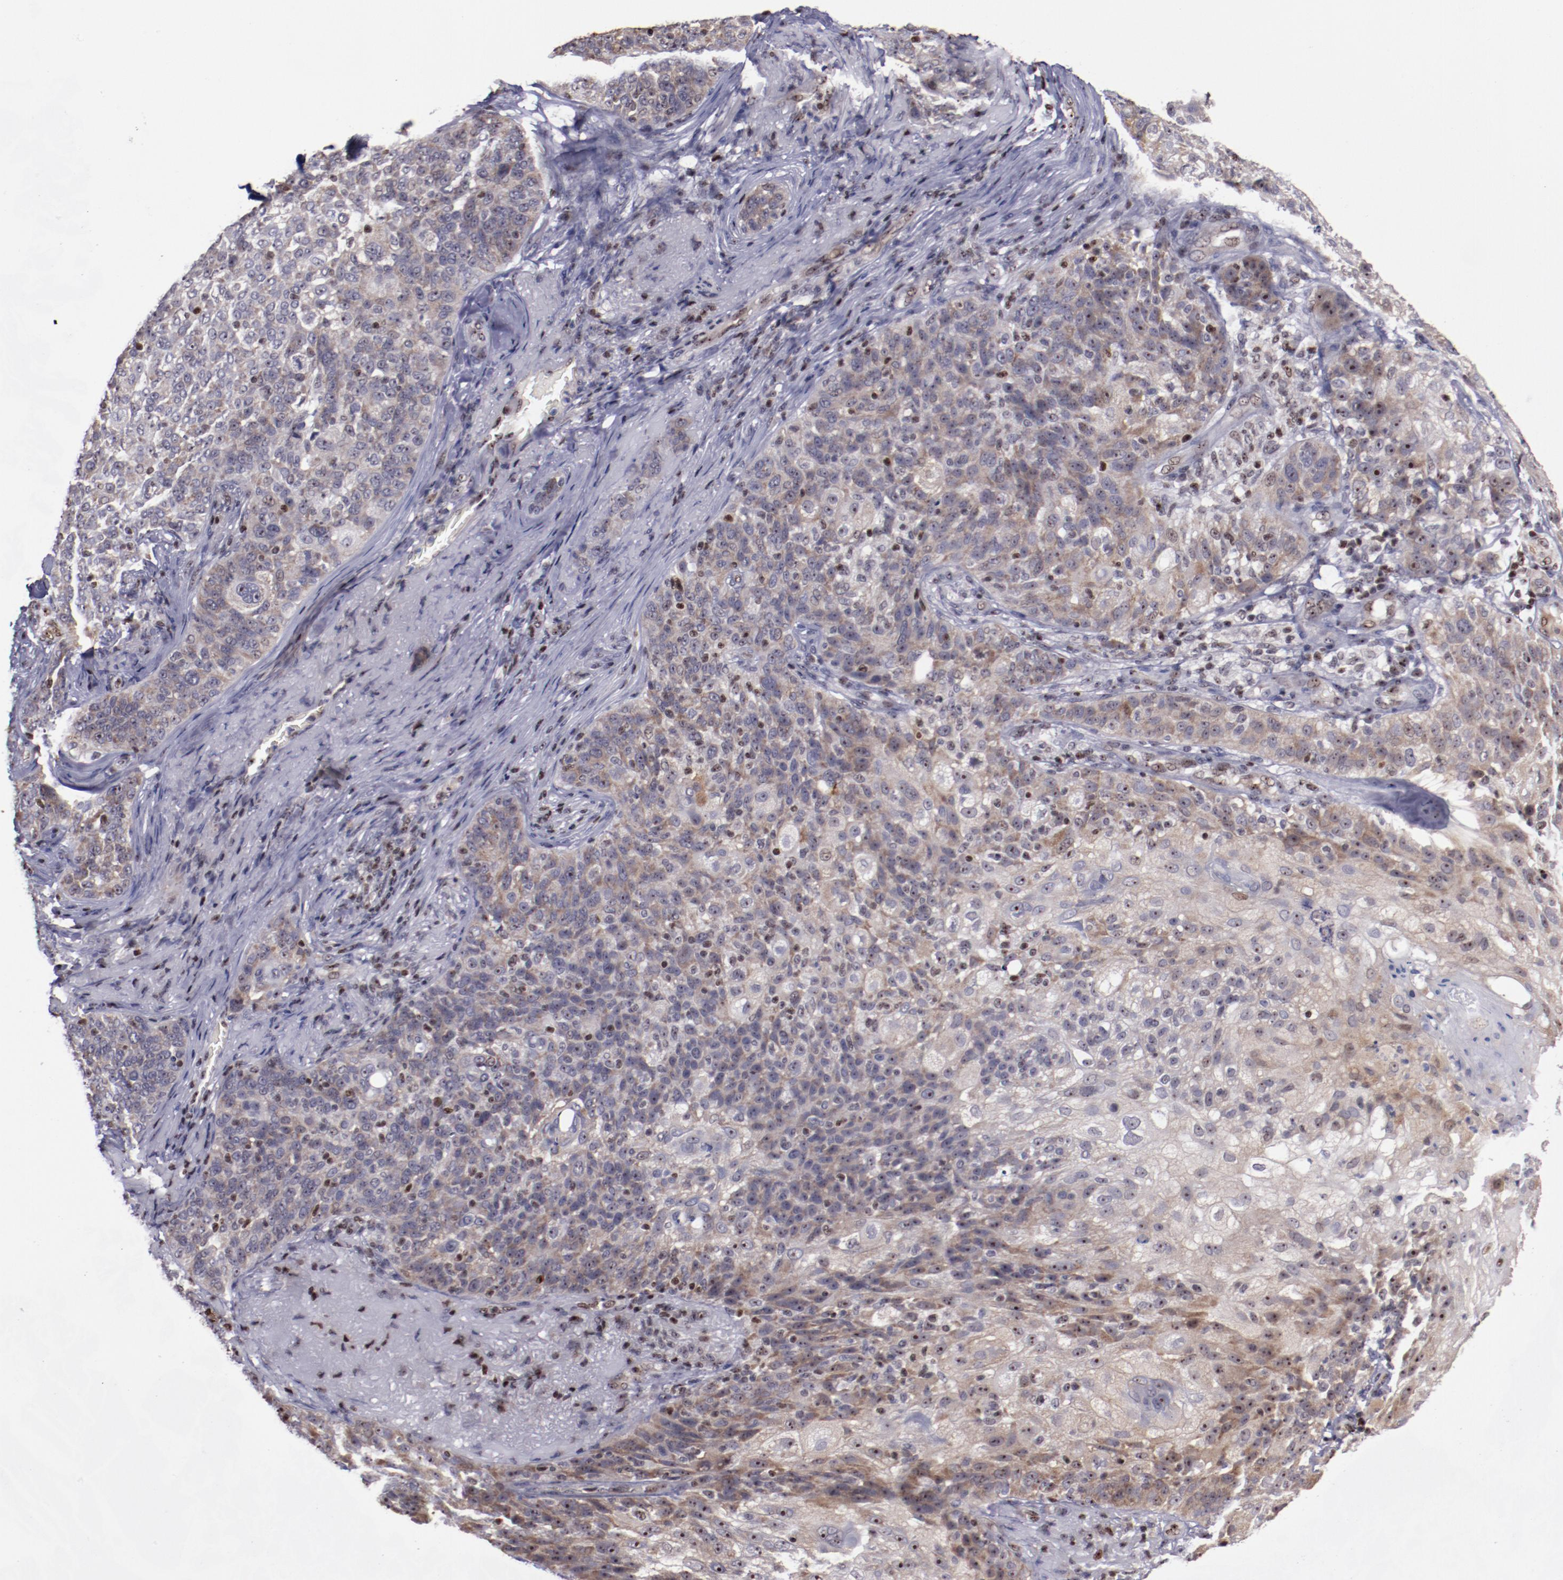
{"staining": {"intensity": "moderate", "quantity": "25%-75%", "location": "cytoplasmic/membranous,nuclear"}, "tissue": "skin cancer", "cell_type": "Tumor cells", "image_type": "cancer", "snomed": [{"axis": "morphology", "description": "Normal tissue, NOS"}, {"axis": "morphology", "description": "Squamous cell carcinoma, NOS"}, {"axis": "topography", "description": "Skin"}], "caption": "Skin cancer stained with a protein marker exhibits moderate staining in tumor cells.", "gene": "DDX24", "patient": {"sex": "female", "age": 83}}